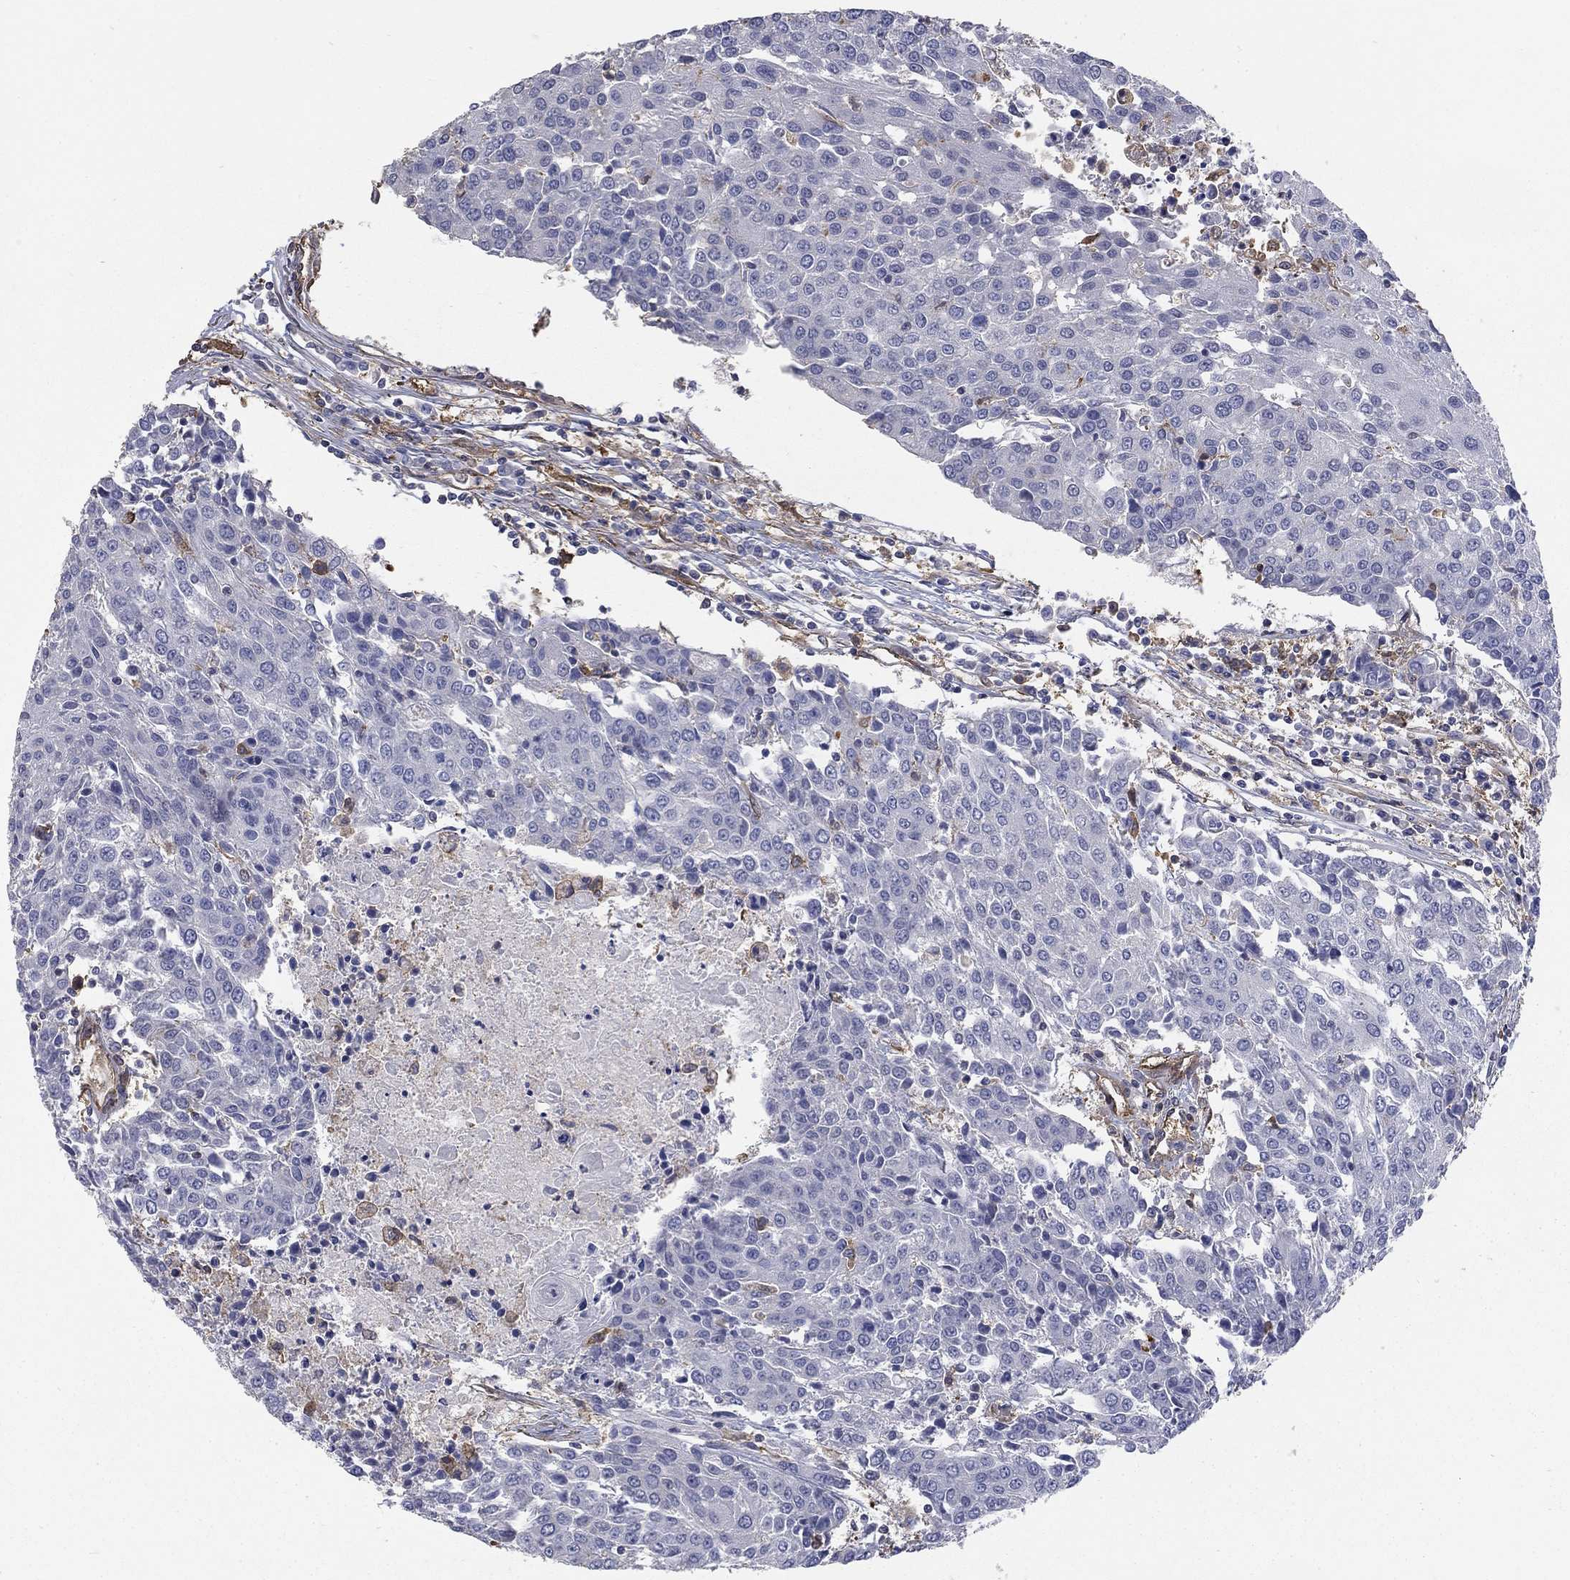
{"staining": {"intensity": "negative", "quantity": "none", "location": "none"}, "tissue": "urothelial cancer", "cell_type": "Tumor cells", "image_type": "cancer", "snomed": [{"axis": "morphology", "description": "Urothelial carcinoma, High grade"}, {"axis": "topography", "description": "Urinary bladder"}], "caption": "High-grade urothelial carcinoma was stained to show a protein in brown. There is no significant positivity in tumor cells.", "gene": "DPYSL2", "patient": {"sex": "female", "age": 85}}